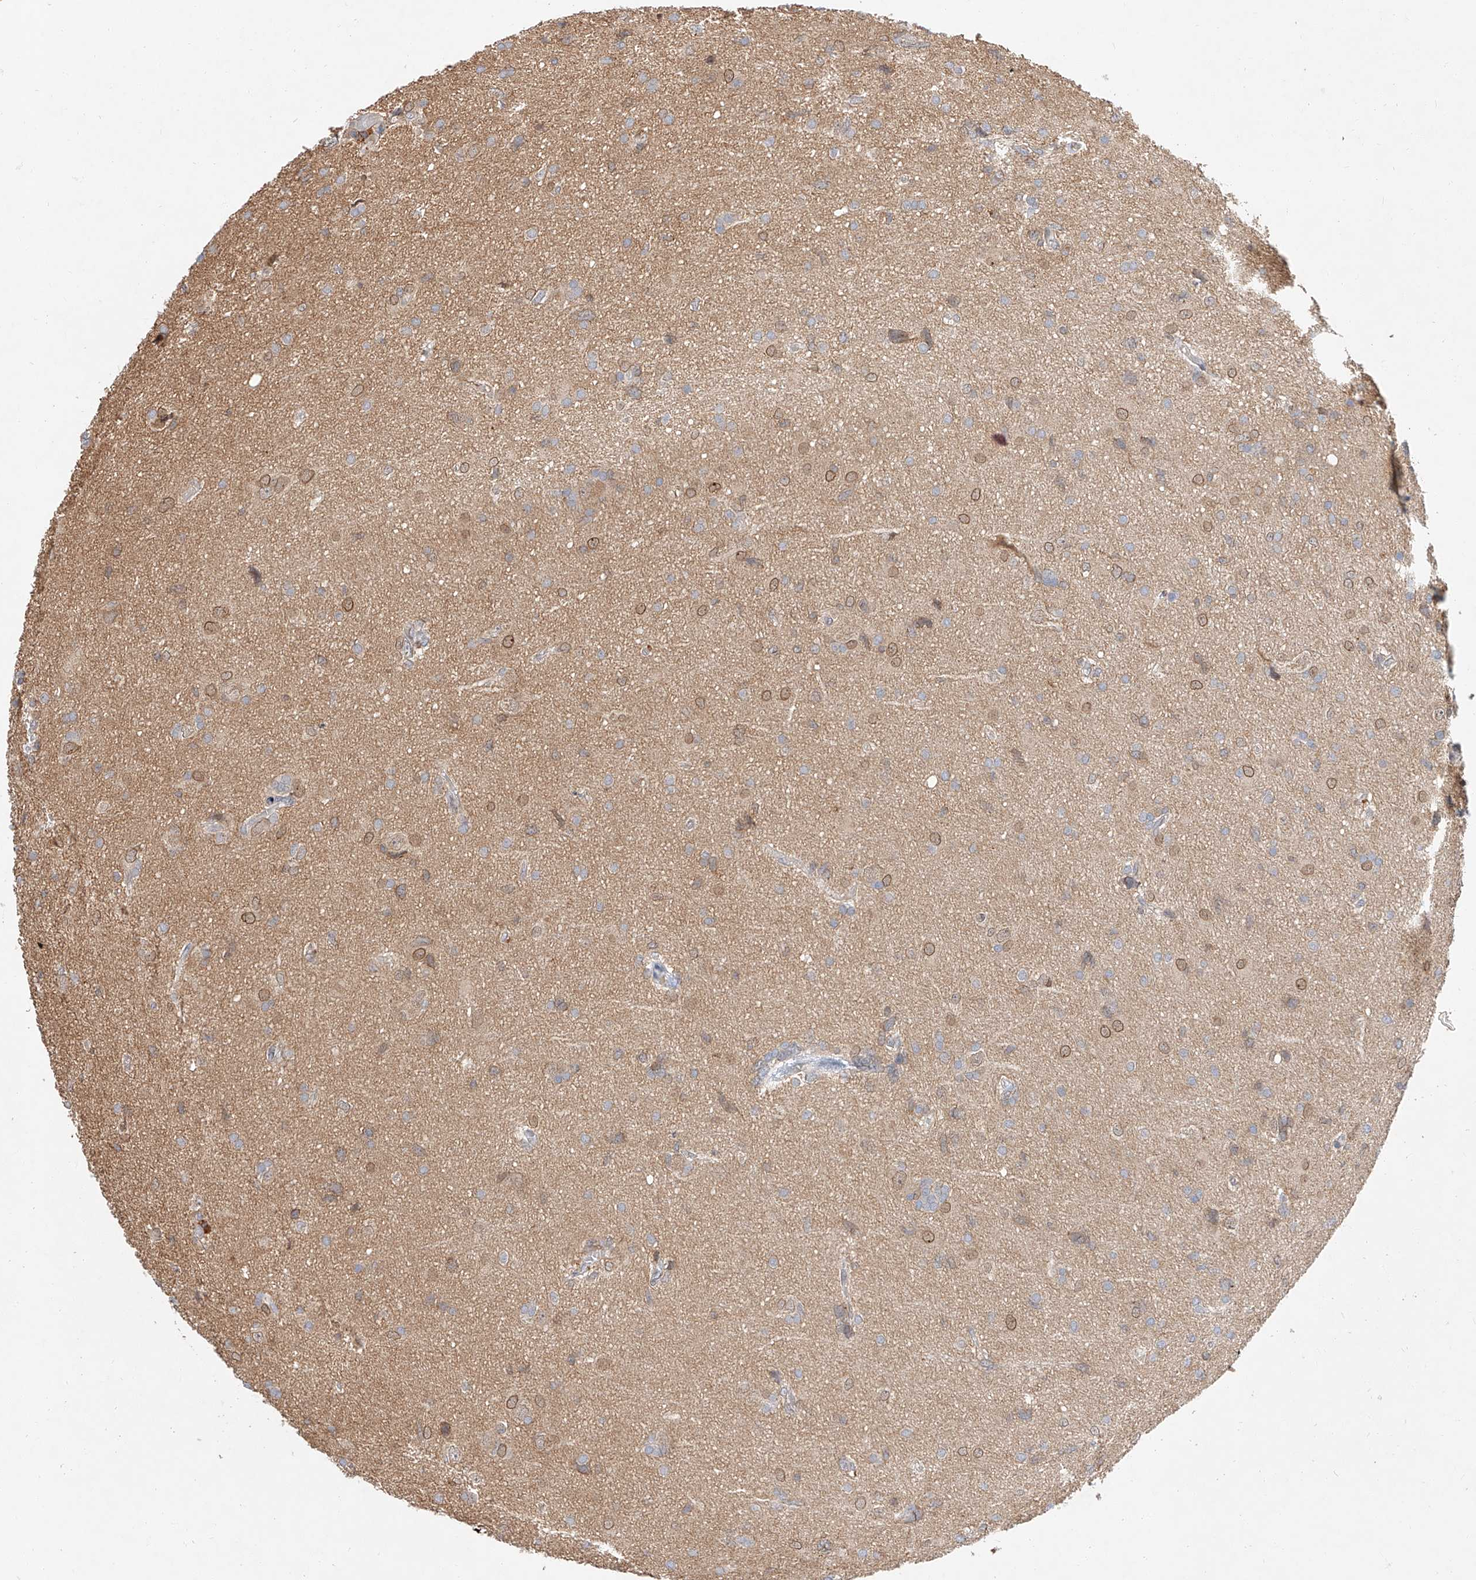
{"staining": {"intensity": "moderate", "quantity": "25%-75%", "location": "nuclear"}, "tissue": "glioma", "cell_type": "Tumor cells", "image_type": "cancer", "snomed": [{"axis": "morphology", "description": "Glioma, malignant, High grade"}, {"axis": "topography", "description": "Brain"}], "caption": "Malignant high-grade glioma stained with IHC shows moderate nuclear expression in about 25%-75% of tumor cells.", "gene": "DIRAS3", "patient": {"sex": "female", "age": 59}}